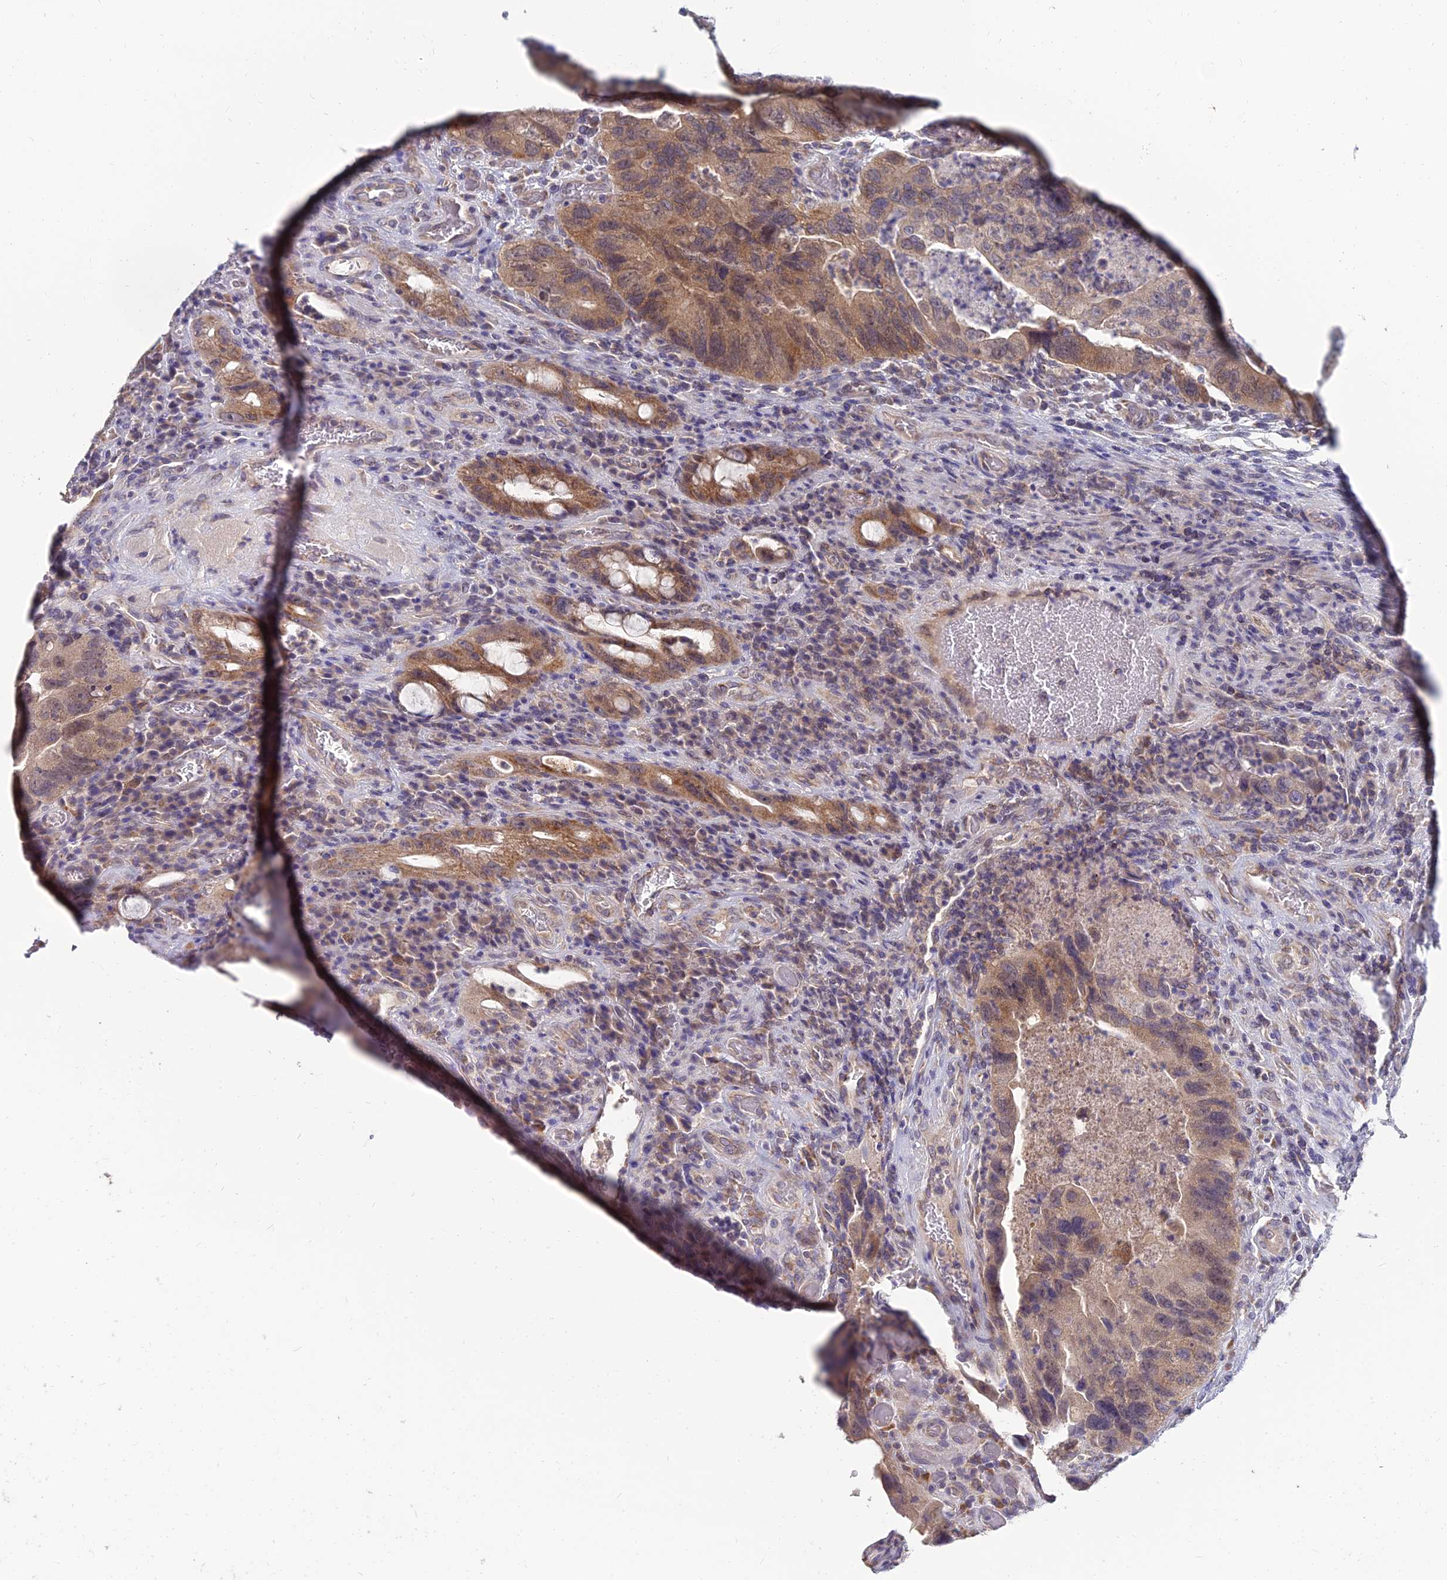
{"staining": {"intensity": "moderate", "quantity": ">75%", "location": "cytoplasmic/membranous,nuclear"}, "tissue": "colorectal cancer", "cell_type": "Tumor cells", "image_type": "cancer", "snomed": [{"axis": "morphology", "description": "Adenocarcinoma, NOS"}, {"axis": "topography", "description": "Rectum"}], "caption": "Colorectal cancer was stained to show a protein in brown. There is medium levels of moderate cytoplasmic/membranous and nuclear positivity in about >75% of tumor cells.", "gene": "NPY", "patient": {"sex": "male", "age": 63}}